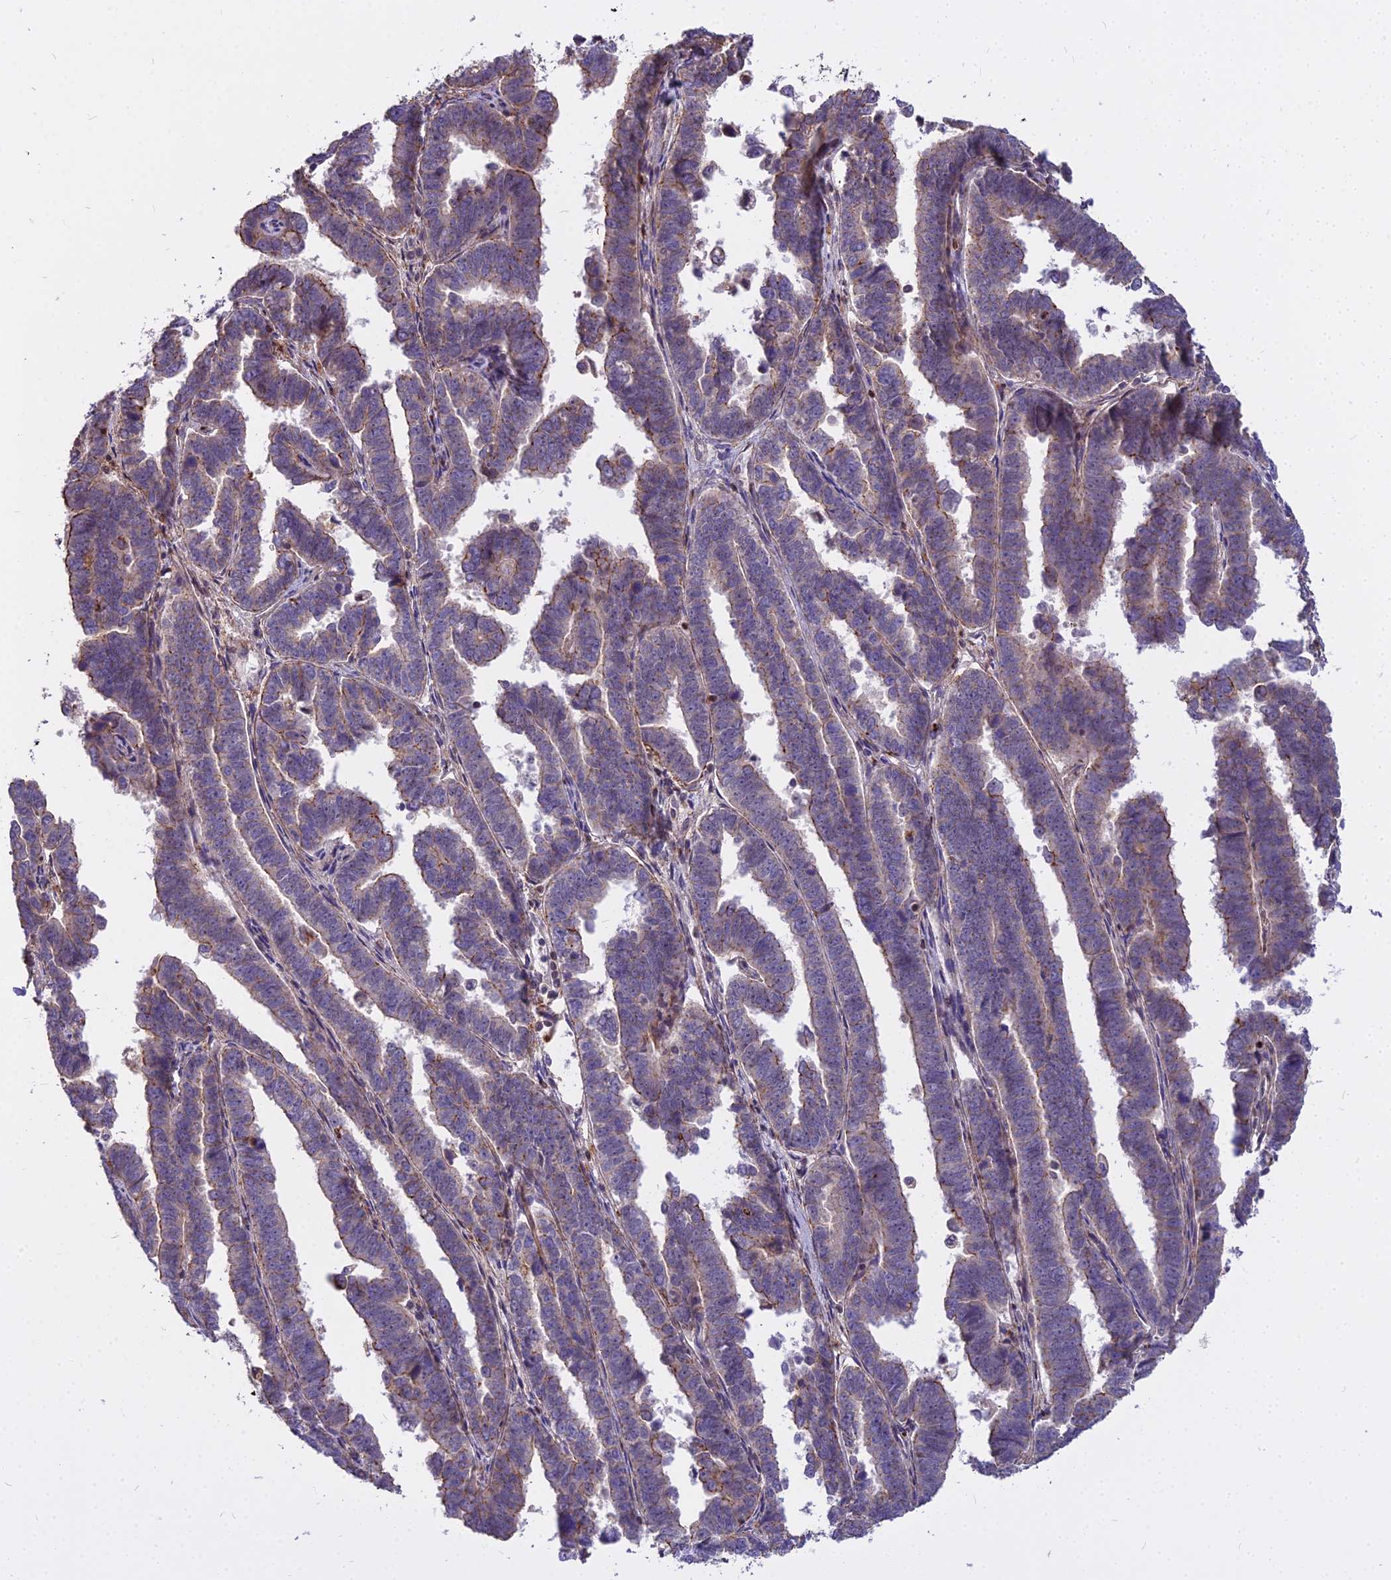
{"staining": {"intensity": "weak", "quantity": "<25%", "location": "cytoplasmic/membranous"}, "tissue": "endometrial cancer", "cell_type": "Tumor cells", "image_type": "cancer", "snomed": [{"axis": "morphology", "description": "Adenocarcinoma, NOS"}, {"axis": "topography", "description": "Endometrium"}], "caption": "Immunohistochemistry (IHC) micrograph of endometrial adenocarcinoma stained for a protein (brown), which reveals no positivity in tumor cells.", "gene": "GLYATL3", "patient": {"sex": "female", "age": 75}}